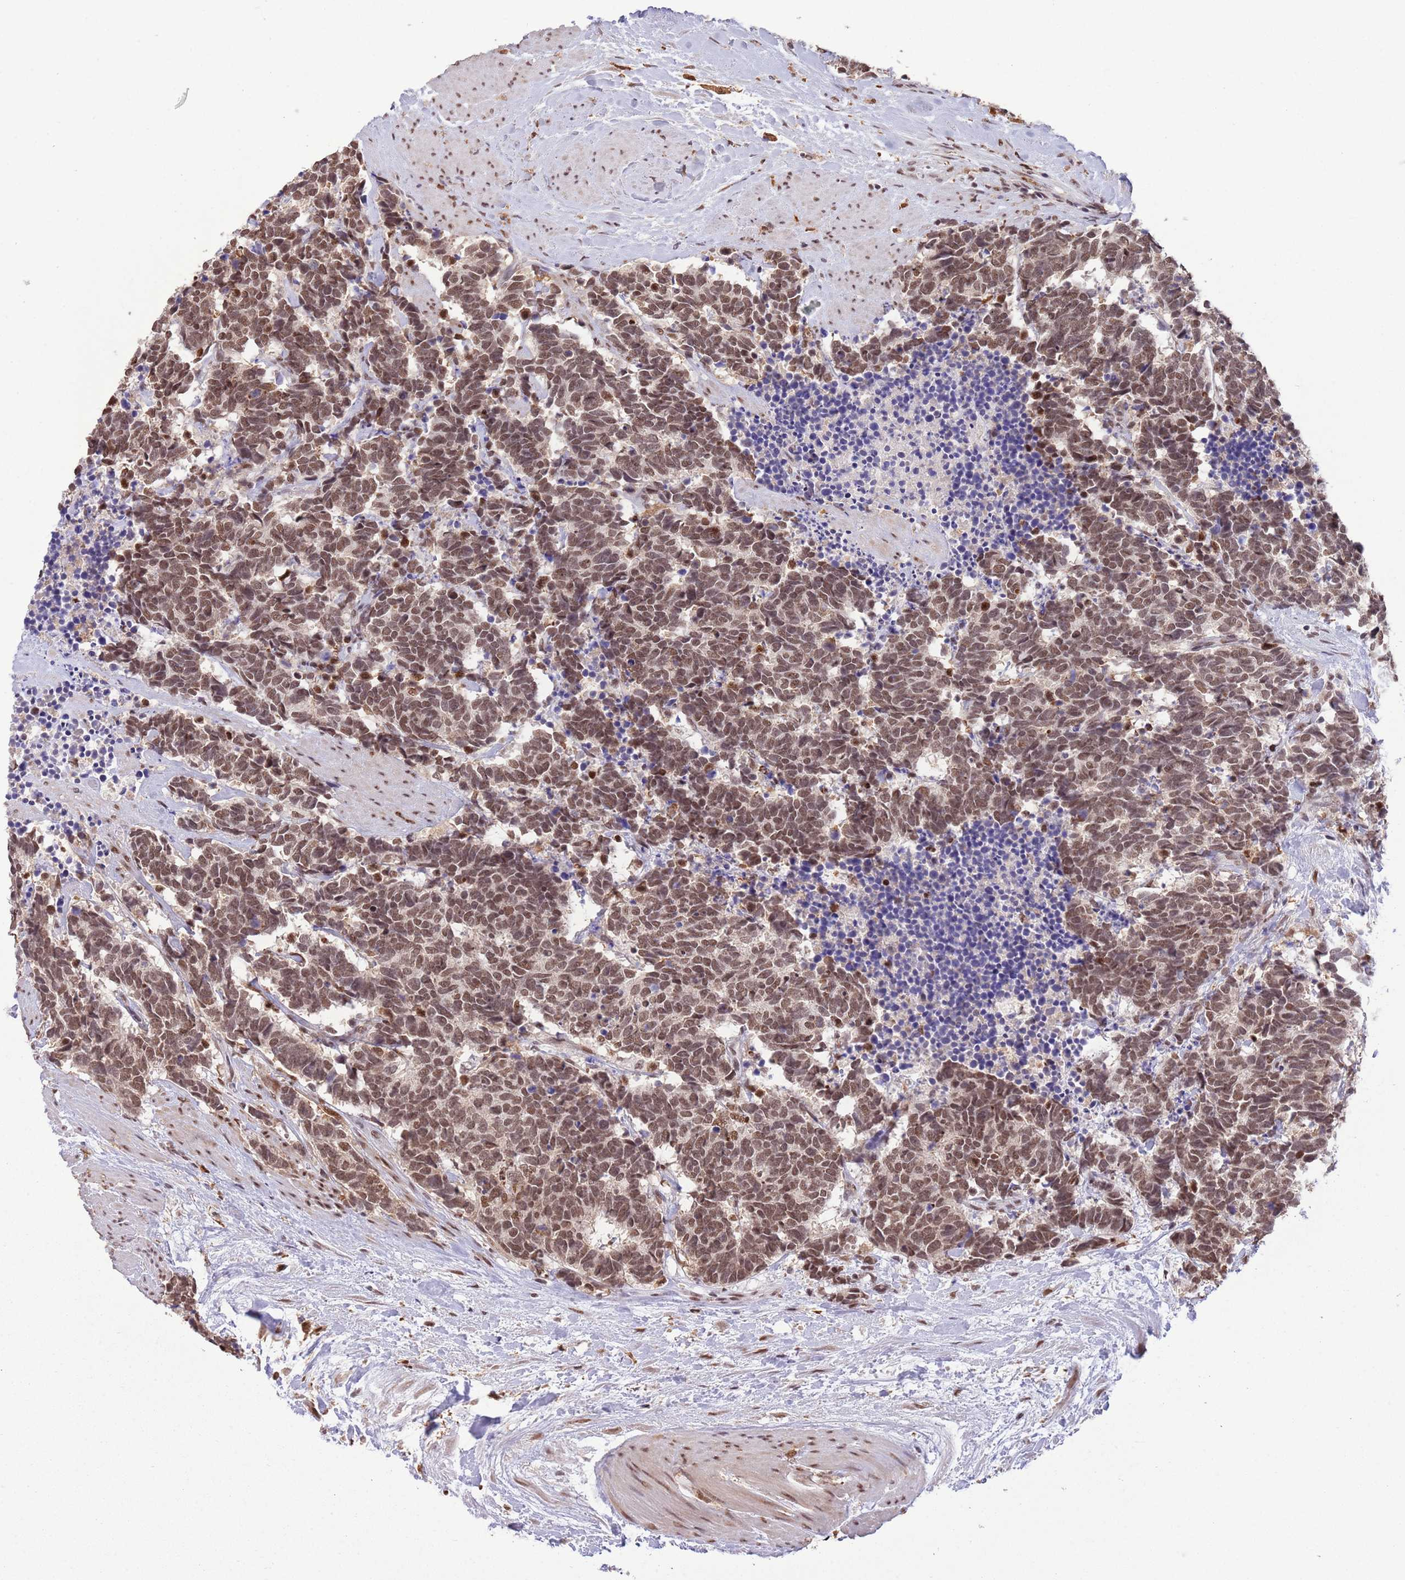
{"staining": {"intensity": "moderate", "quantity": ">75%", "location": "cytoplasmic/membranous,nuclear"}, "tissue": "carcinoid", "cell_type": "Tumor cells", "image_type": "cancer", "snomed": [{"axis": "morphology", "description": "Carcinoma, NOS"}, {"axis": "morphology", "description": "Carcinoid, malignant, NOS"}, {"axis": "topography", "description": "Prostate"}], "caption": "Carcinoma tissue demonstrates moderate cytoplasmic/membranous and nuclear expression in about >75% of tumor cells", "gene": "TRIM32", "patient": {"sex": "male", "age": 57}}